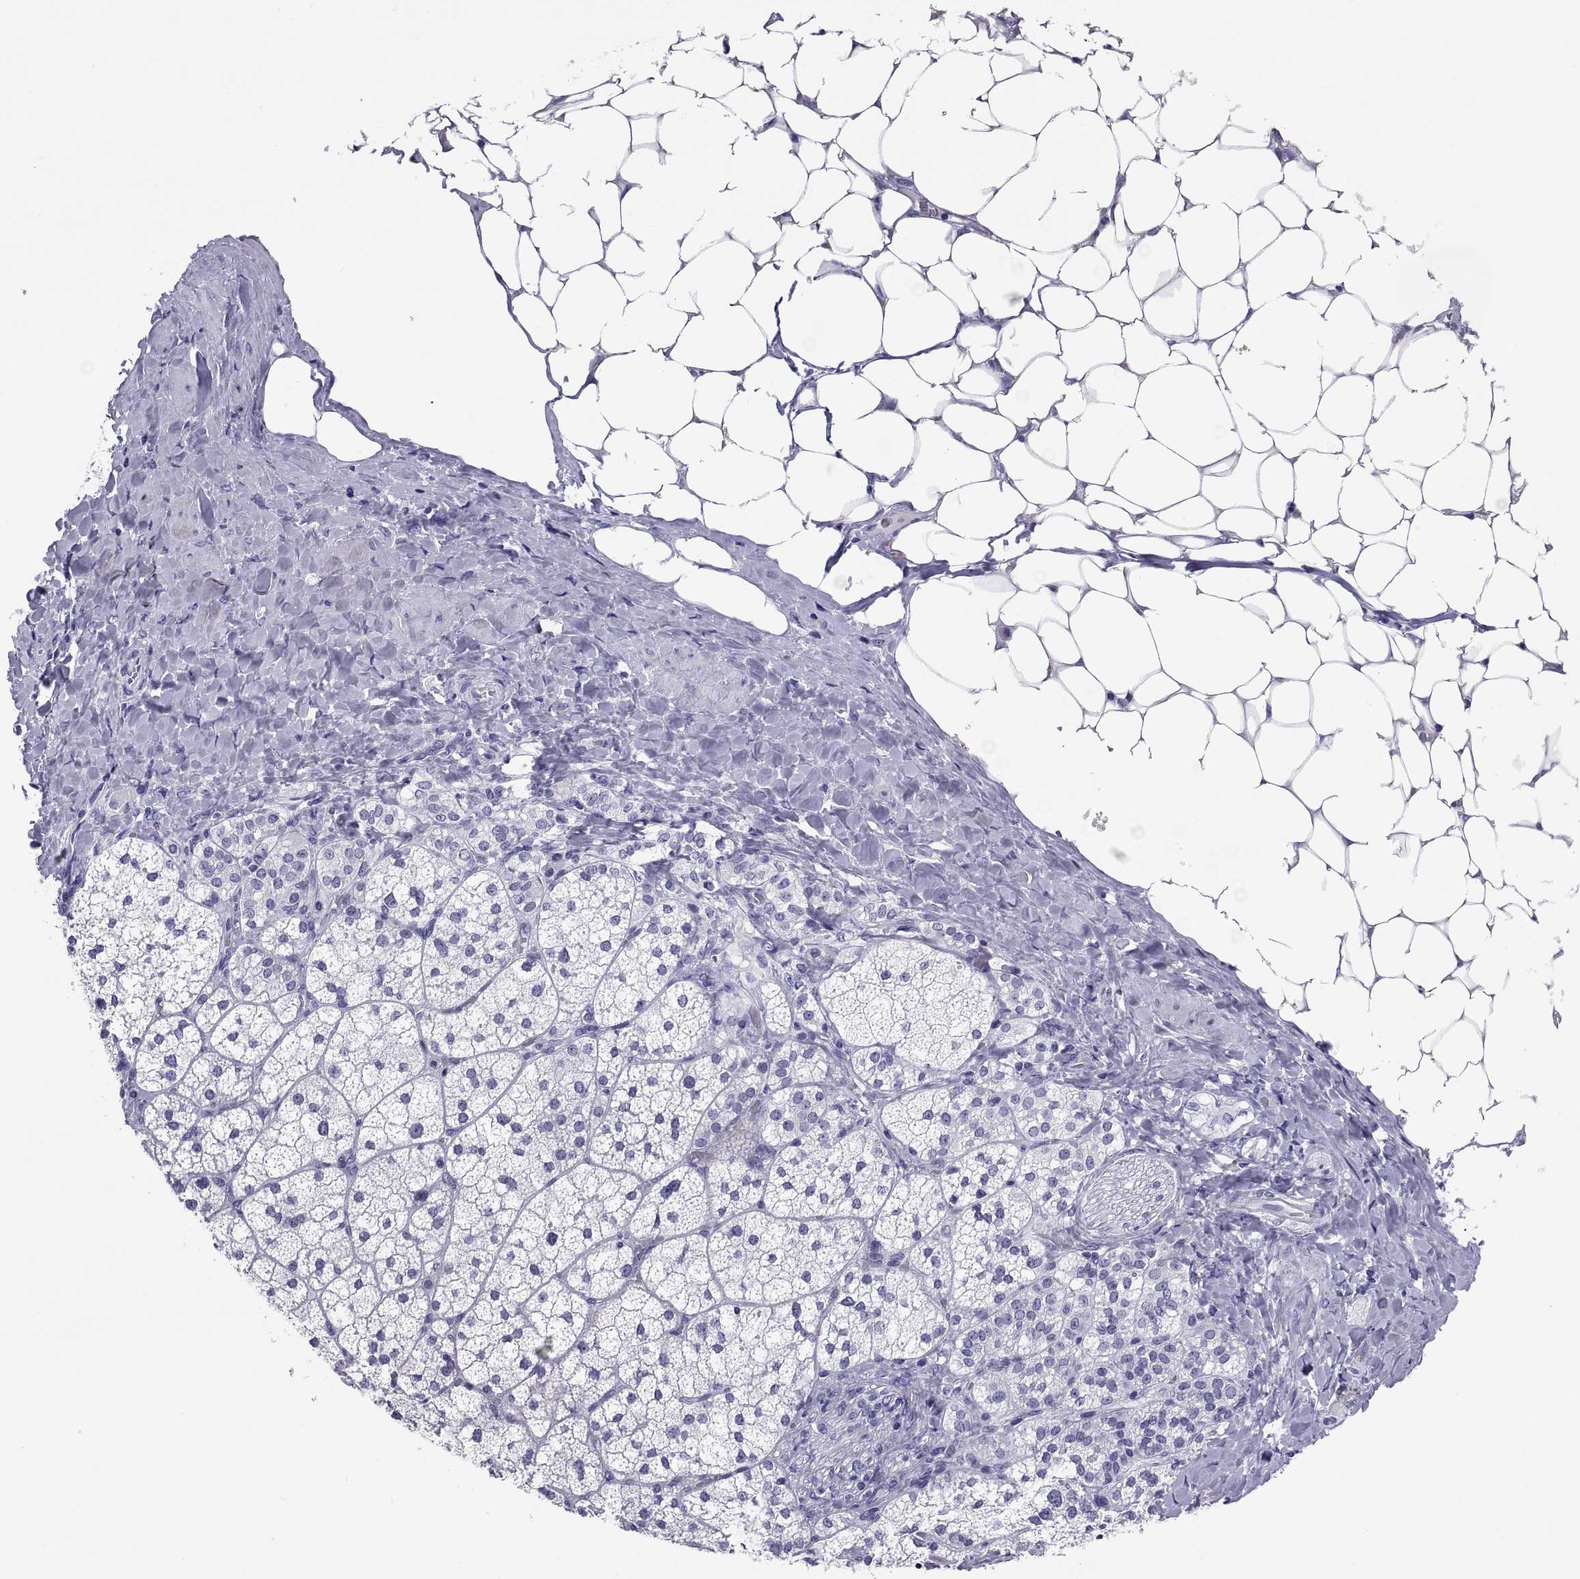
{"staining": {"intensity": "negative", "quantity": "none", "location": "none"}, "tissue": "adrenal gland", "cell_type": "Glandular cells", "image_type": "normal", "snomed": [{"axis": "morphology", "description": "Normal tissue, NOS"}, {"axis": "topography", "description": "Adrenal gland"}], "caption": "DAB (3,3'-diaminobenzidine) immunohistochemical staining of normal human adrenal gland demonstrates no significant staining in glandular cells. (Stains: DAB immunohistochemistry with hematoxylin counter stain, Microscopy: brightfield microscopy at high magnification).", "gene": "QRICH2", "patient": {"sex": "male", "age": 53}}